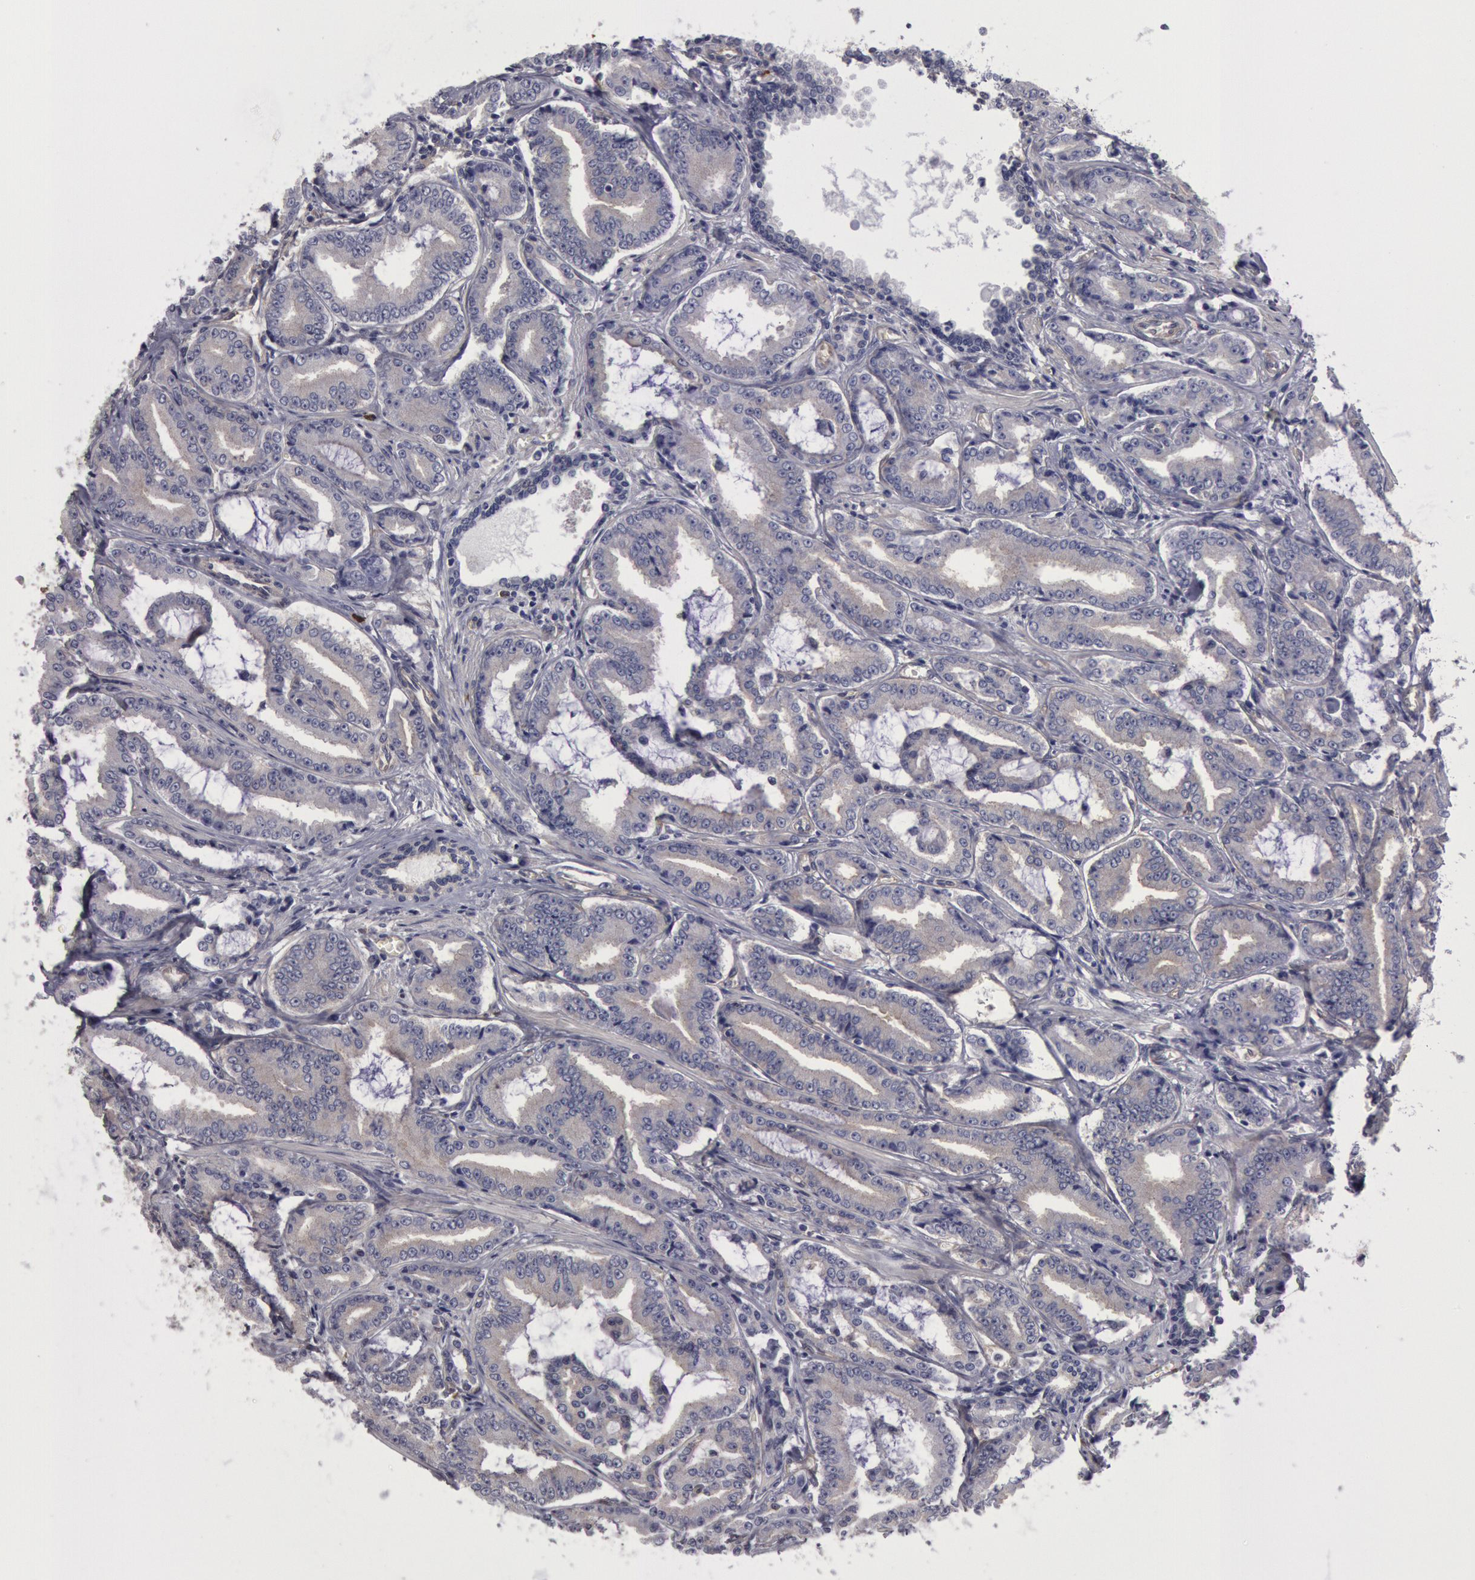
{"staining": {"intensity": "negative", "quantity": "none", "location": "none"}, "tissue": "prostate cancer", "cell_type": "Tumor cells", "image_type": "cancer", "snomed": [{"axis": "morphology", "description": "Adenocarcinoma, Low grade"}, {"axis": "topography", "description": "Prostate"}], "caption": "This image is of prostate adenocarcinoma (low-grade) stained with immunohistochemistry (IHC) to label a protein in brown with the nuclei are counter-stained blue. There is no positivity in tumor cells.", "gene": "CCDC50", "patient": {"sex": "male", "age": 65}}